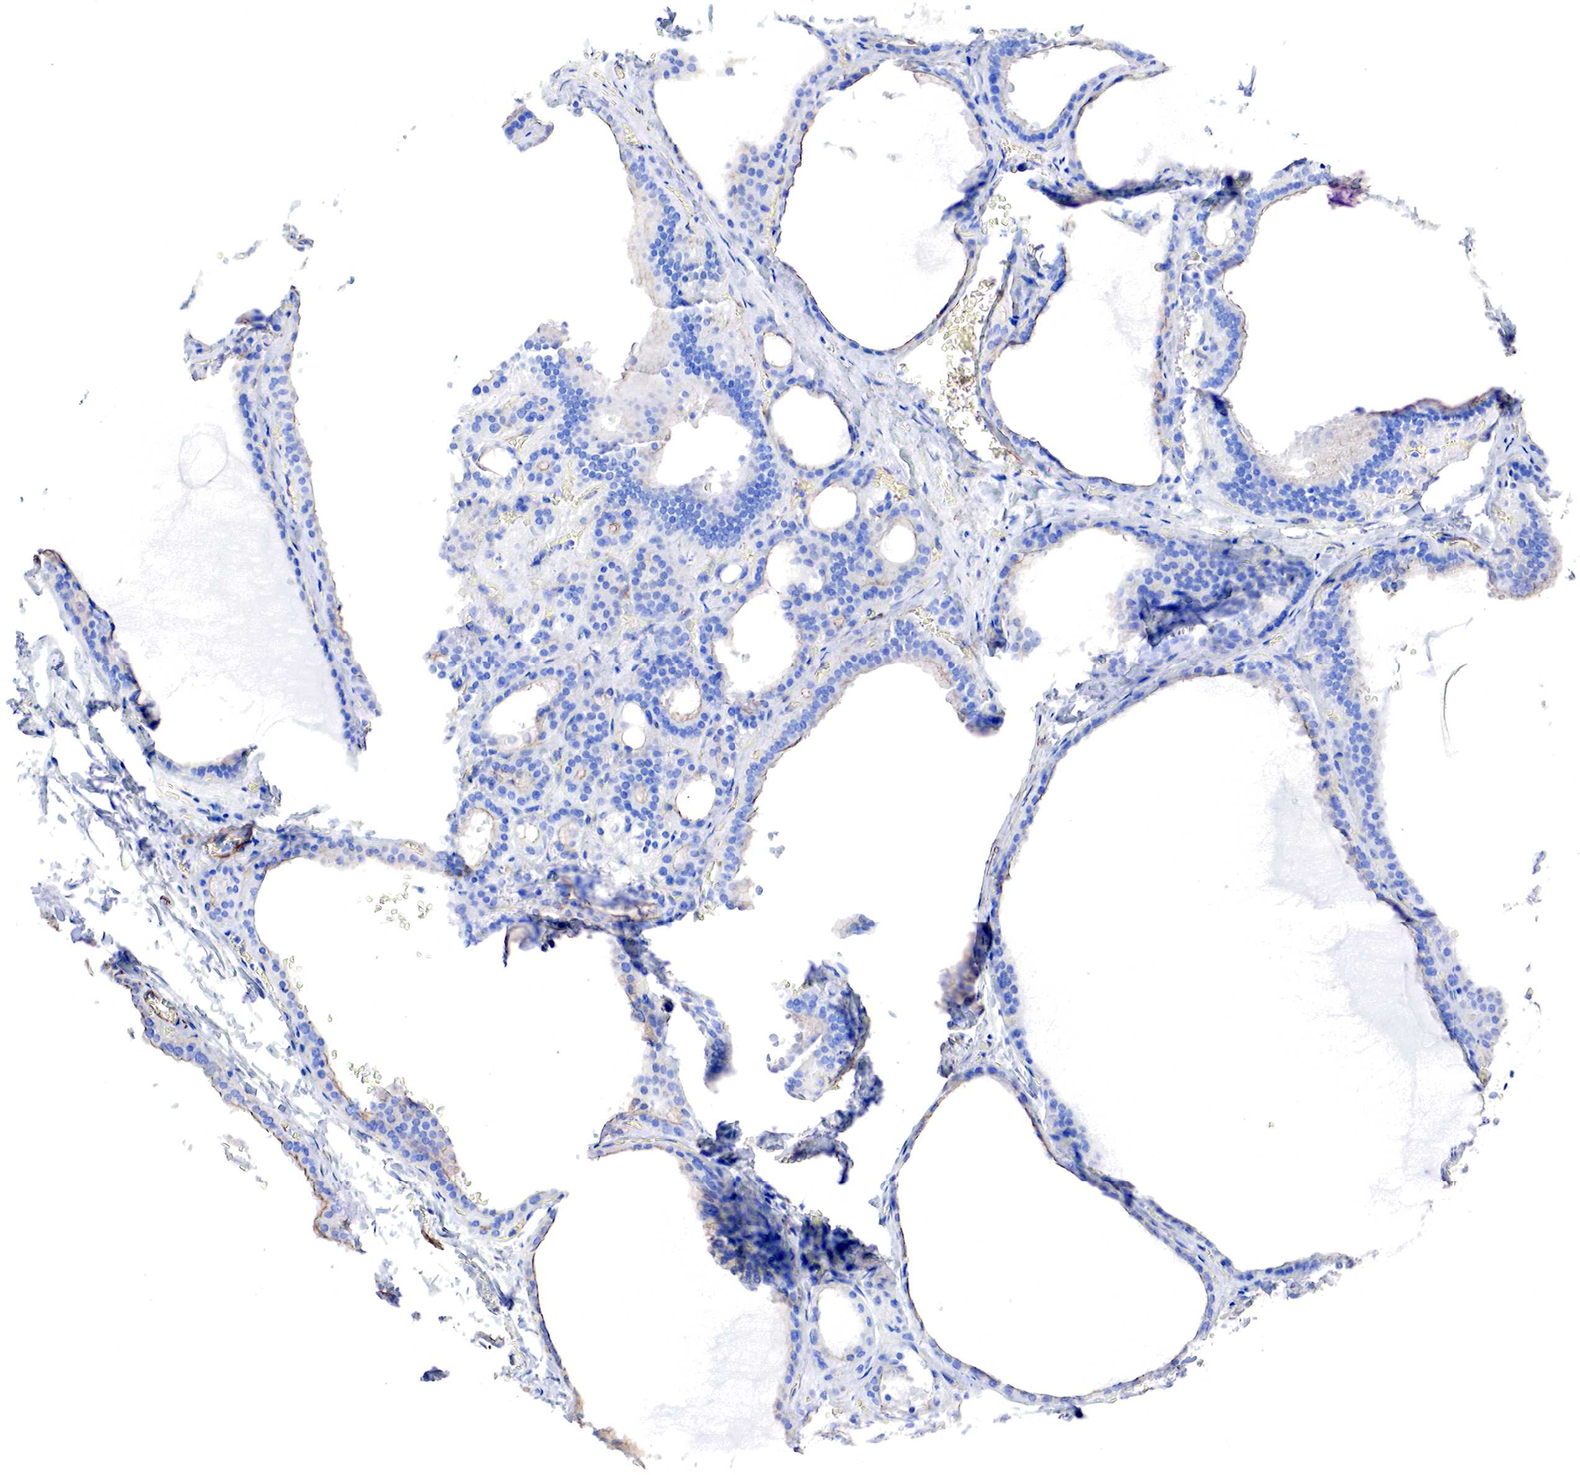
{"staining": {"intensity": "negative", "quantity": "none", "location": "none"}, "tissue": "thyroid gland", "cell_type": "Glandular cells", "image_type": "normal", "snomed": [{"axis": "morphology", "description": "Normal tissue, NOS"}, {"axis": "topography", "description": "Thyroid gland"}], "caption": "Immunohistochemistry photomicrograph of benign thyroid gland stained for a protein (brown), which shows no positivity in glandular cells.", "gene": "TPM1", "patient": {"sex": "female", "age": 55}}